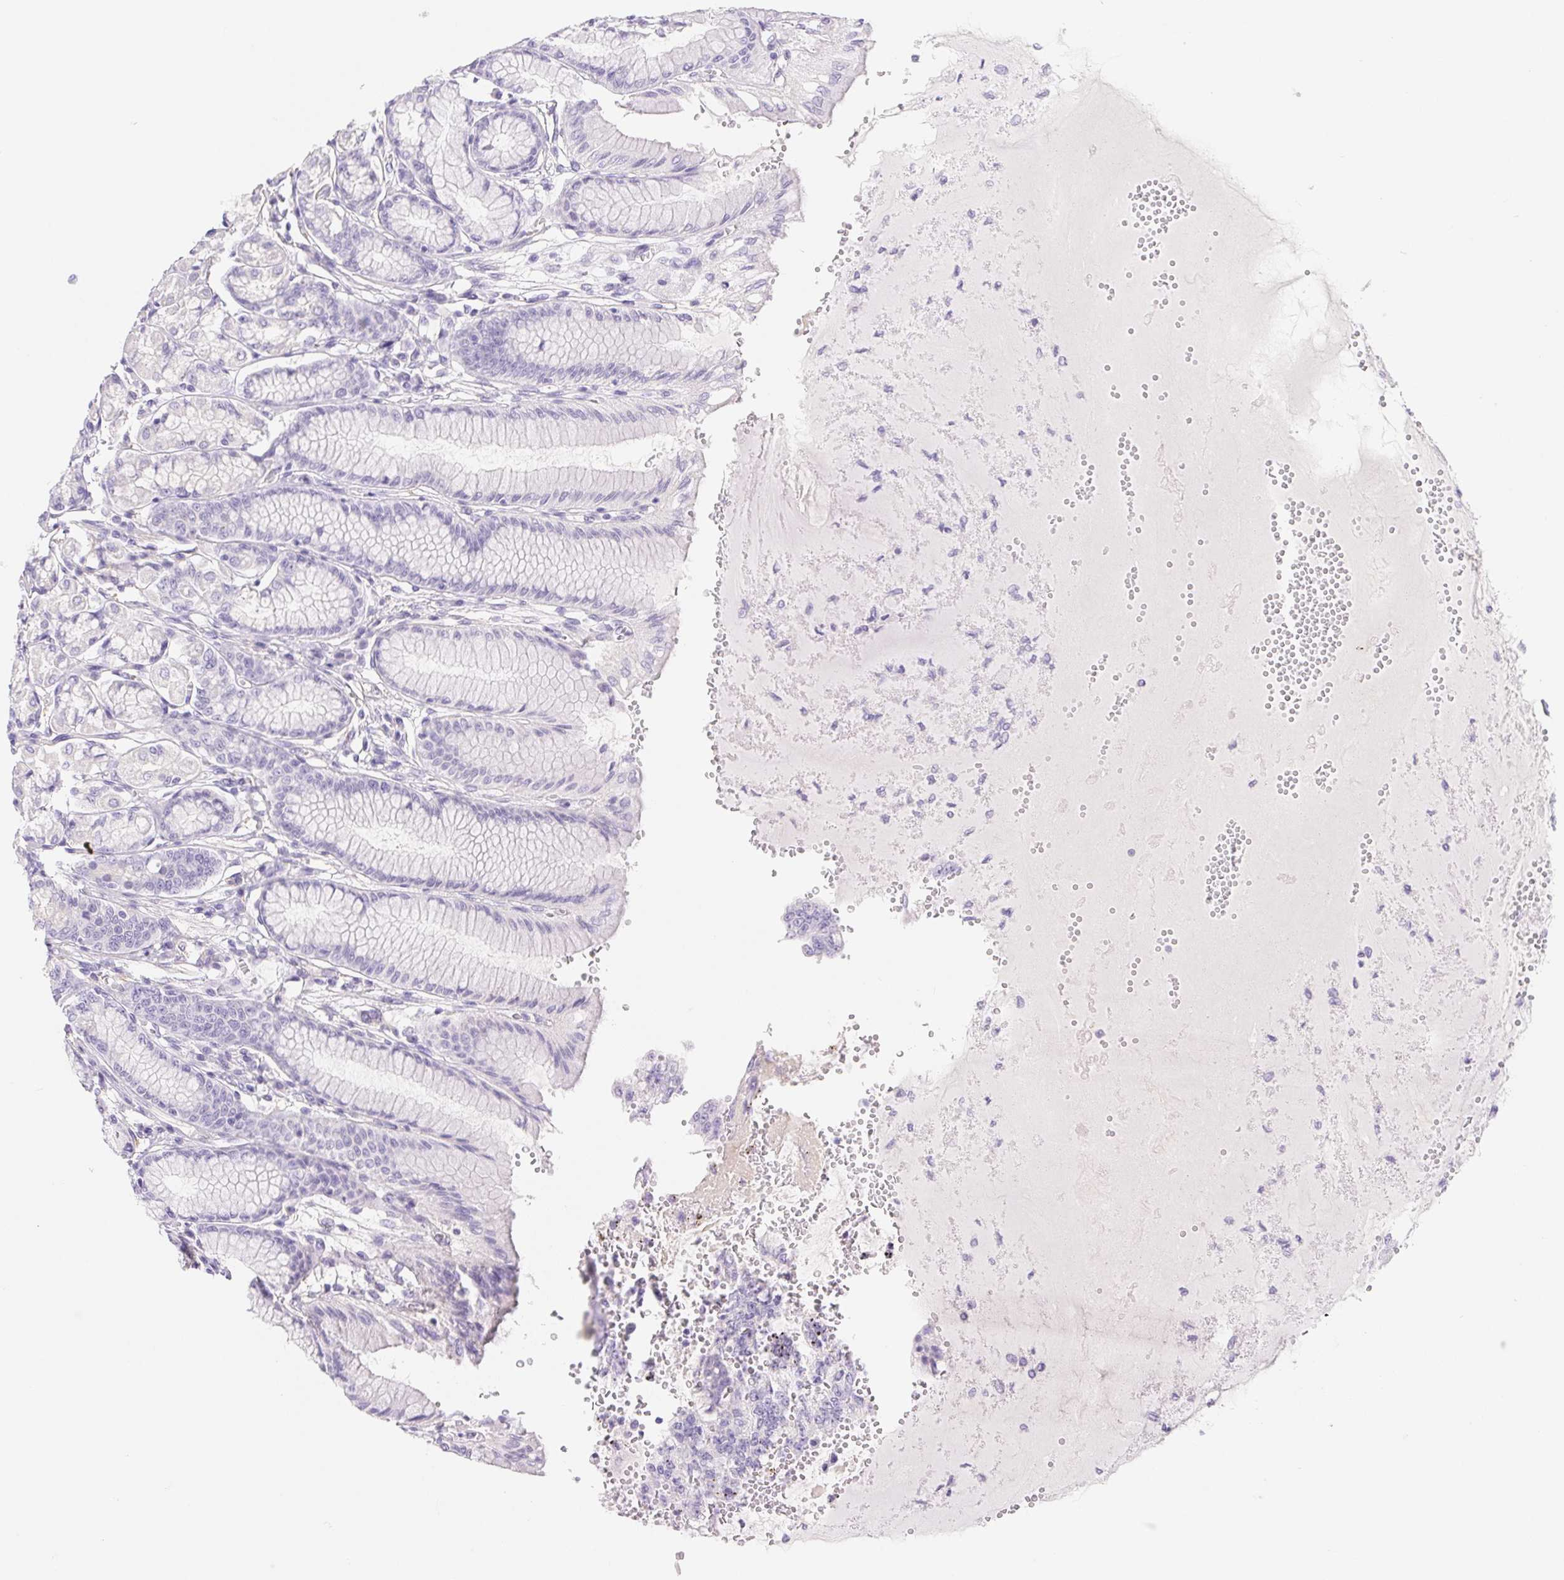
{"staining": {"intensity": "negative", "quantity": "none", "location": "none"}, "tissue": "stomach", "cell_type": "Glandular cells", "image_type": "normal", "snomed": [{"axis": "morphology", "description": "Normal tissue, NOS"}, {"axis": "topography", "description": "Stomach"}, {"axis": "topography", "description": "Stomach, lower"}], "caption": "This is an IHC micrograph of benign stomach. There is no positivity in glandular cells.", "gene": "PNLIP", "patient": {"sex": "male", "age": 76}}